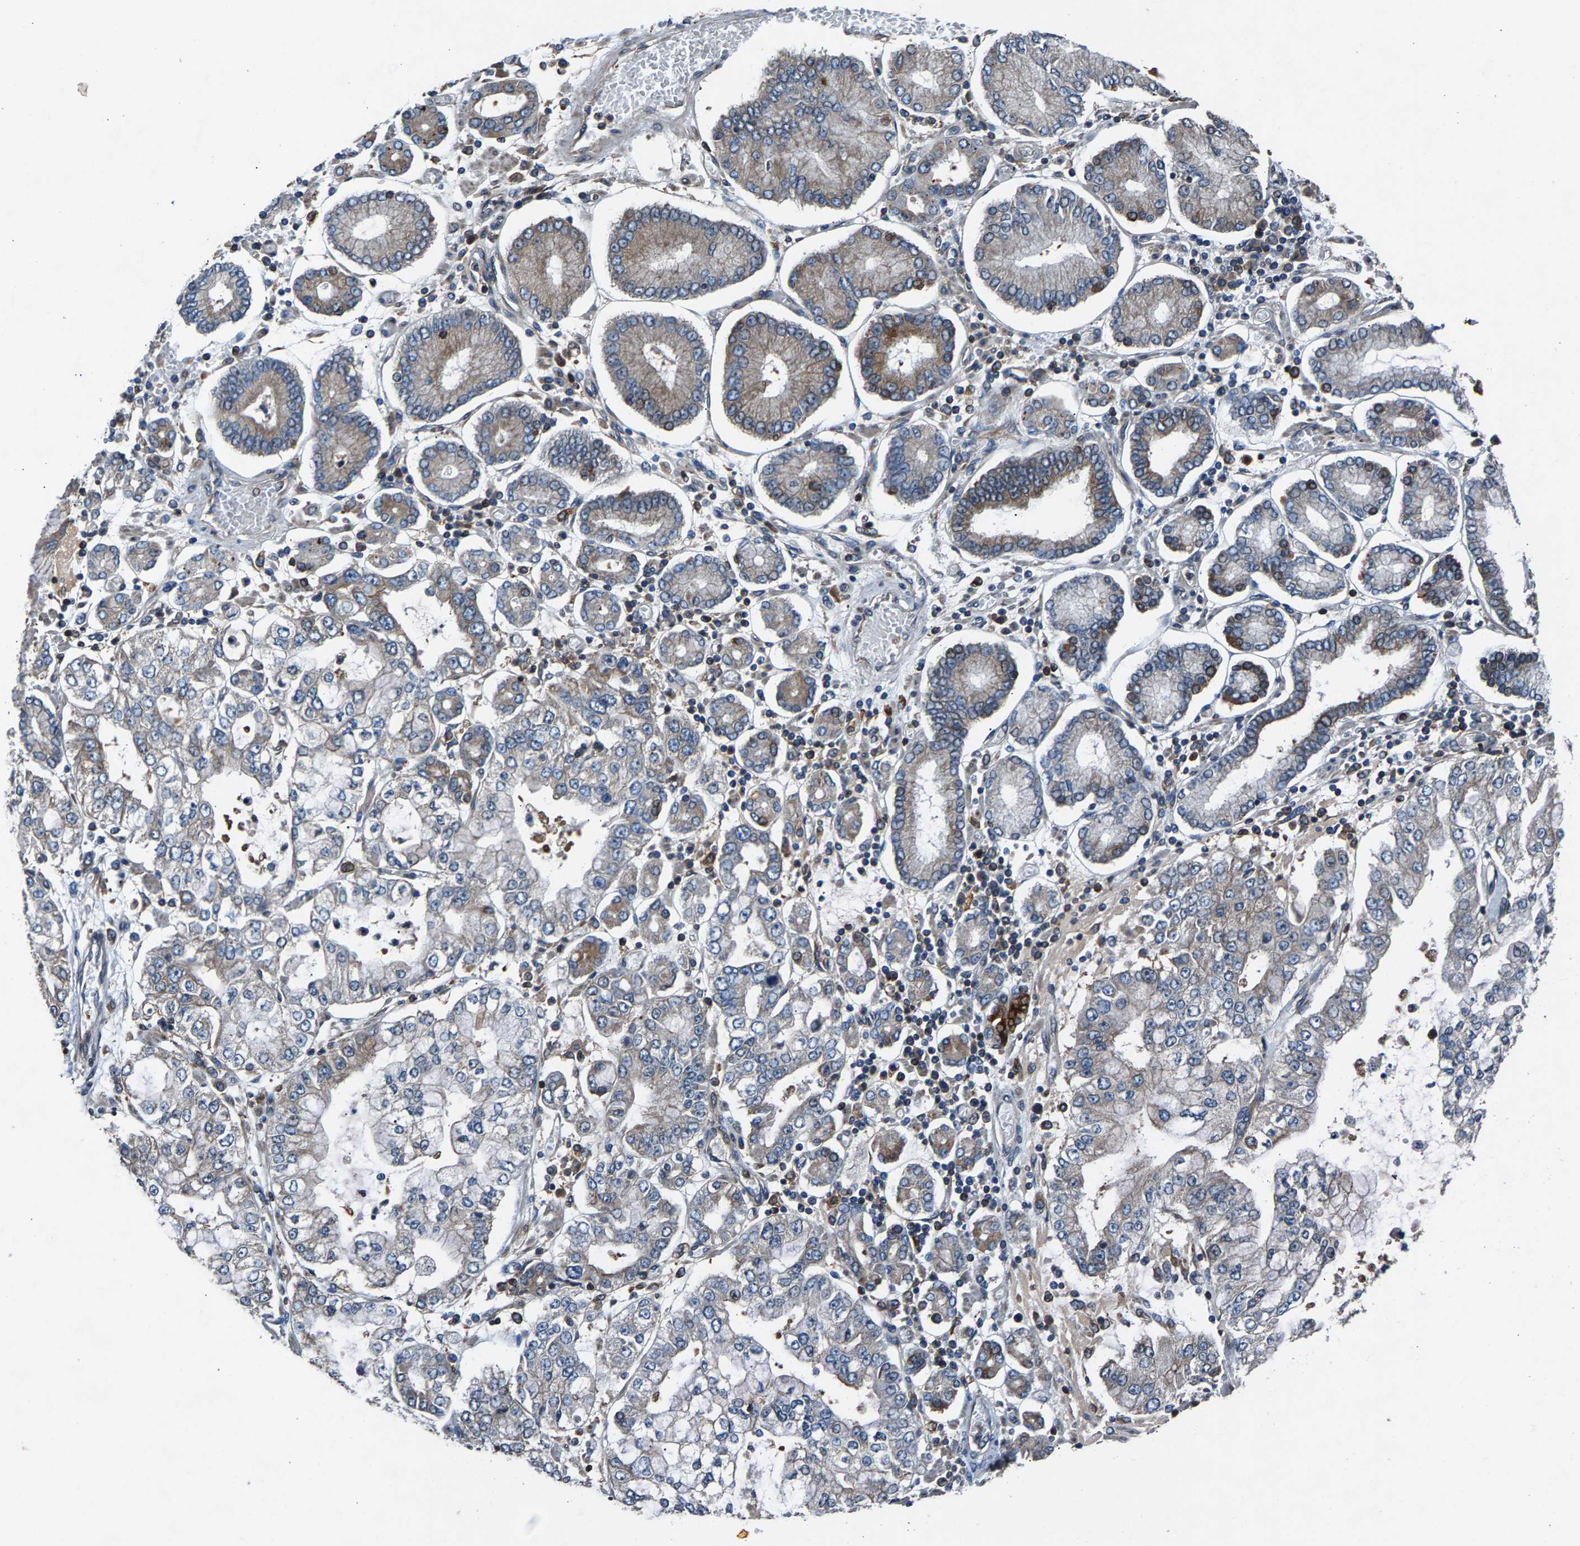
{"staining": {"intensity": "moderate", "quantity": "<25%", "location": "cytoplasmic/membranous"}, "tissue": "stomach cancer", "cell_type": "Tumor cells", "image_type": "cancer", "snomed": [{"axis": "morphology", "description": "Adenocarcinoma, NOS"}, {"axis": "topography", "description": "Stomach"}], "caption": "Moderate cytoplasmic/membranous expression for a protein is identified in about <25% of tumor cells of stomach cancer using immunohistochemistry.", "gene": "LPCAT1", "patient": {"sex": "male", "age": 76}}